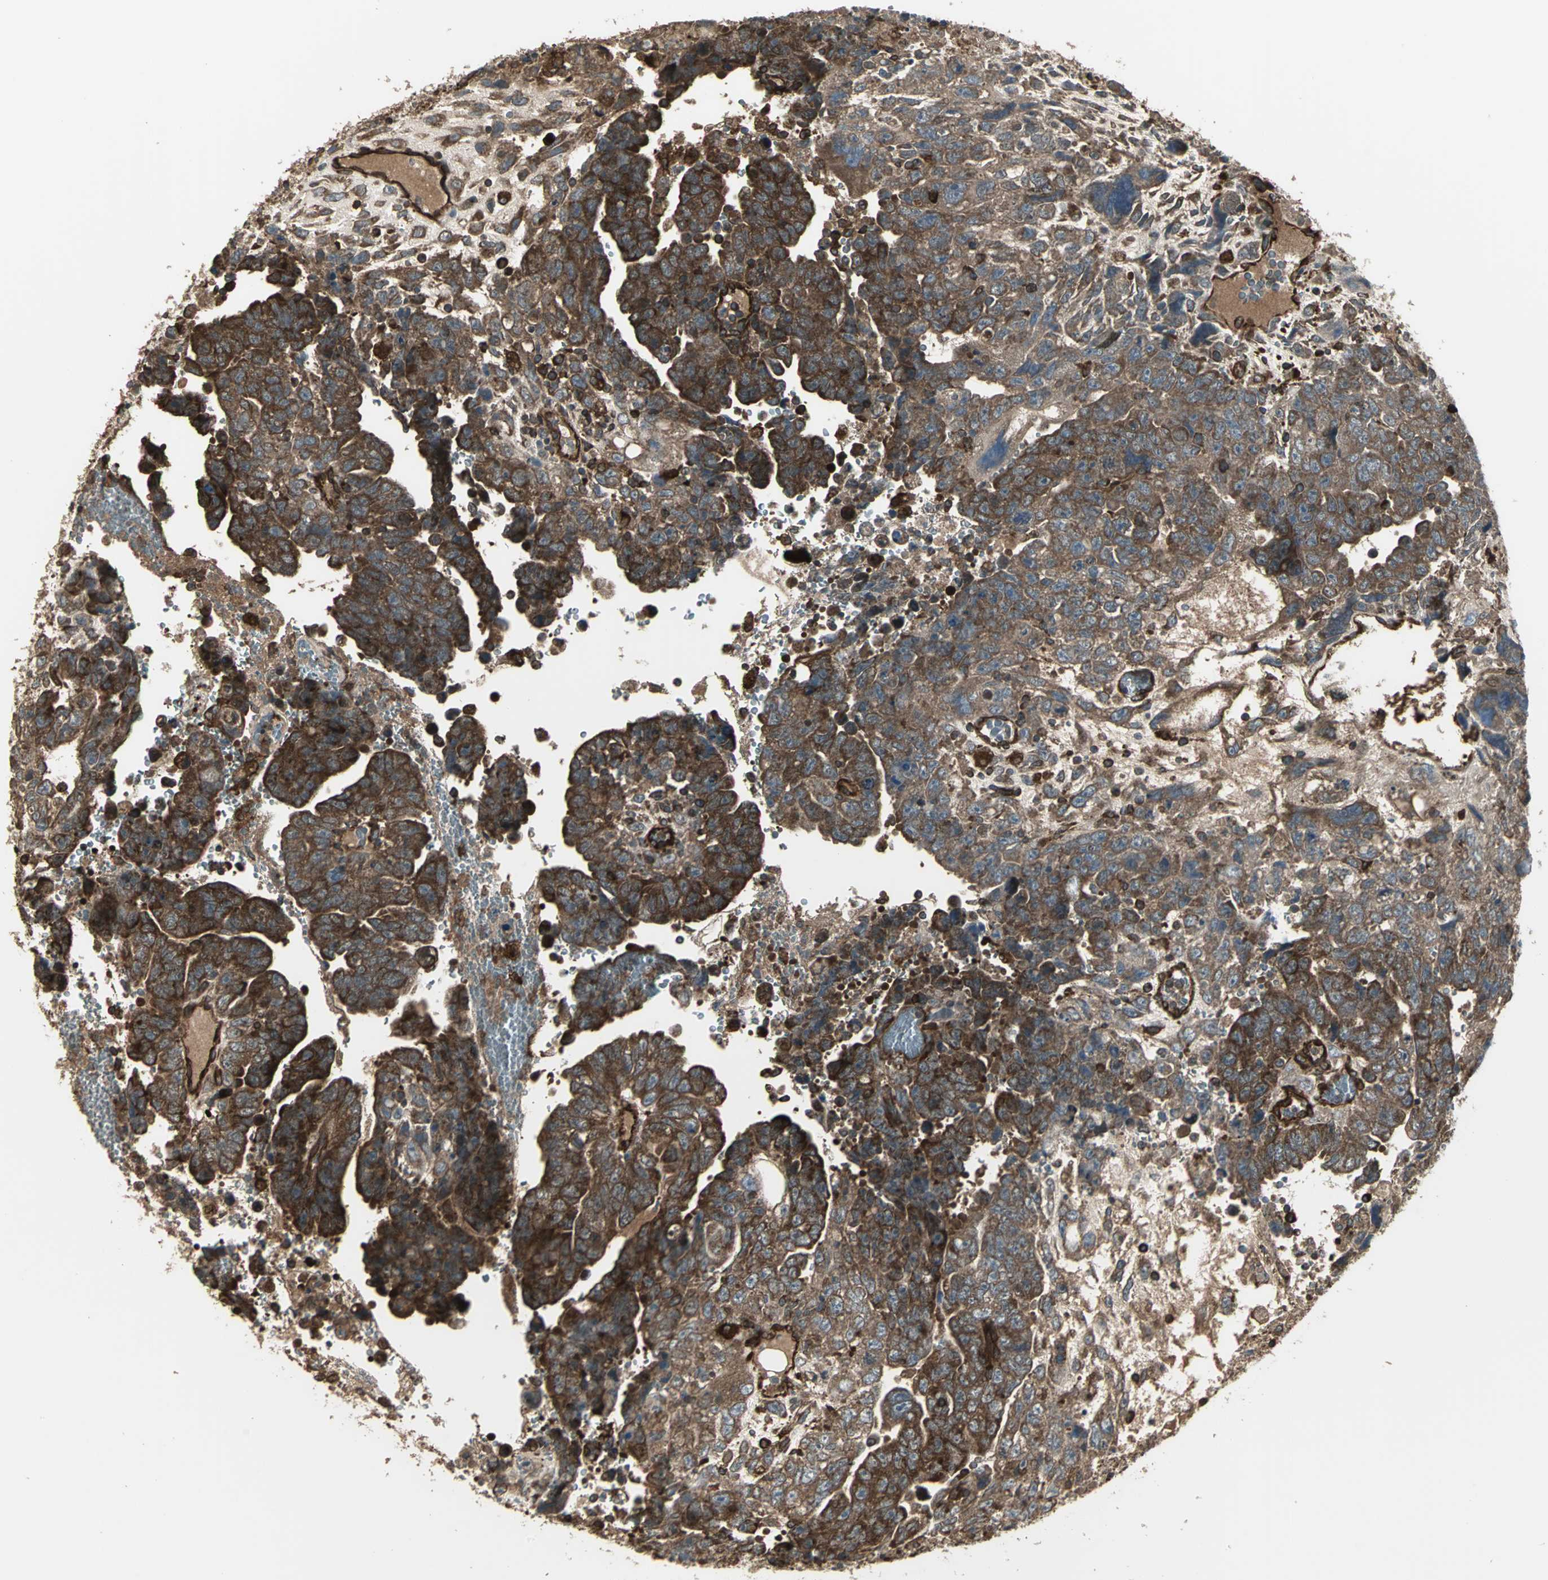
{"staining": {"intensity": "strong", "quantity": ">75%", "location": "cytoplasmic/membranous"}, "tissue": "testis cancer", "cell_type": "Tumor cells", "image_type": "cancer", "snomed": [{"axis": "morphology", "description": "Carcinoma, Embryonal, NOS"}, {"axis": "topography", "description": "Testis"}], "caption": "Immunohistochemical staining of human testis cancer (embryonal carcinoma) demonstrates high levels of strong cytoplasmic/membranous protein expression in approximately >75% of tumor cells.", "gene": "PRXL2B", "patient": {"sex": "male", "age": 28}}